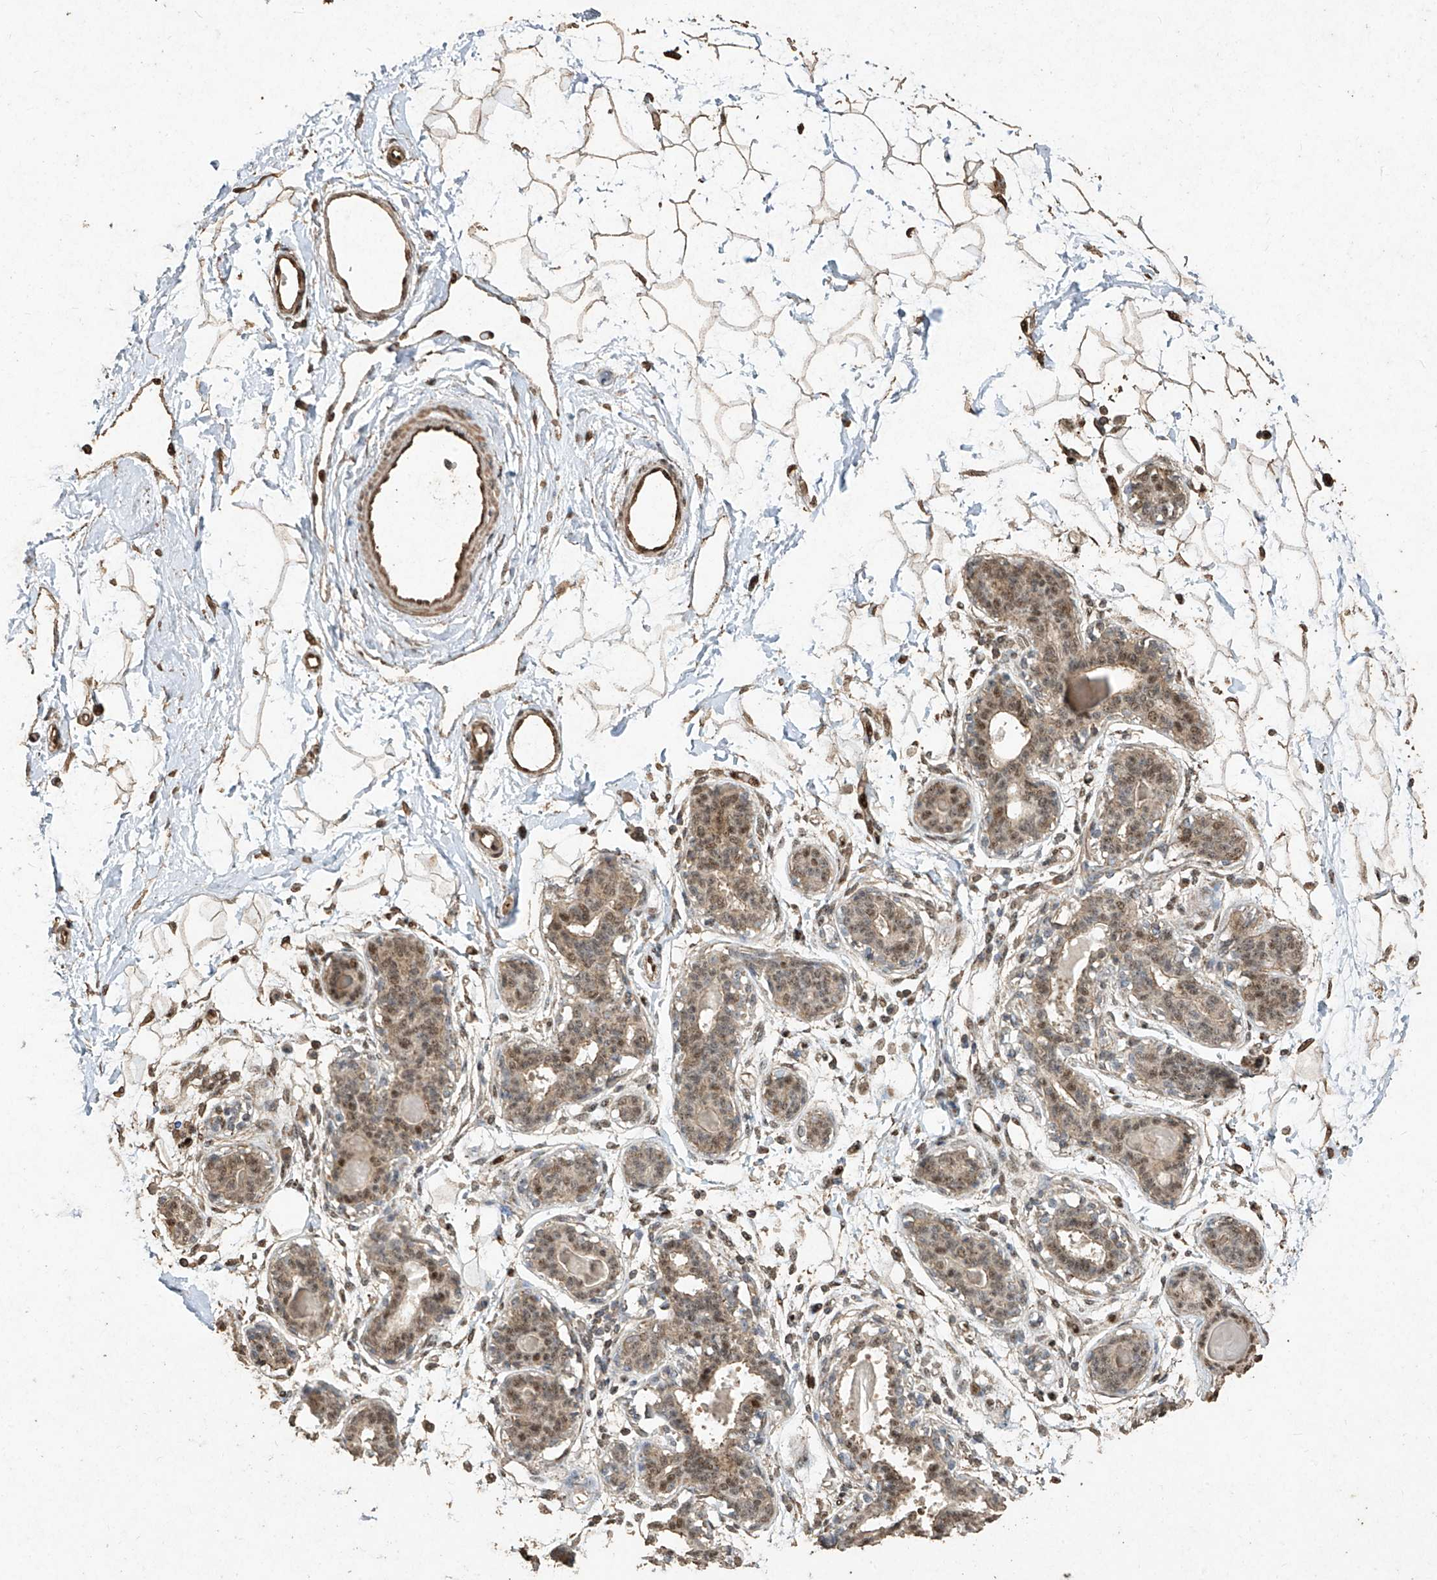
{"staining": {"intensity": "moderate", "quantity": ">75%", "location": "cytoplasmic/membranous"}, "tissue": "breast", "cell_type": "Adipocytes", "image_type": "normal", "snomed": [{"axis": "morphology", "description": "Normal tissue, NOS"}, {"axis": "topography", "description": "Breast"}], "caption": "Unremarkable breast reveals moderate cytoplasmic/membranous expression in about >75% of adipocytes, visualized by immunohistochemistry.", "gene": "ERBB3", "patient": {"sex": "female", "age": 45}}